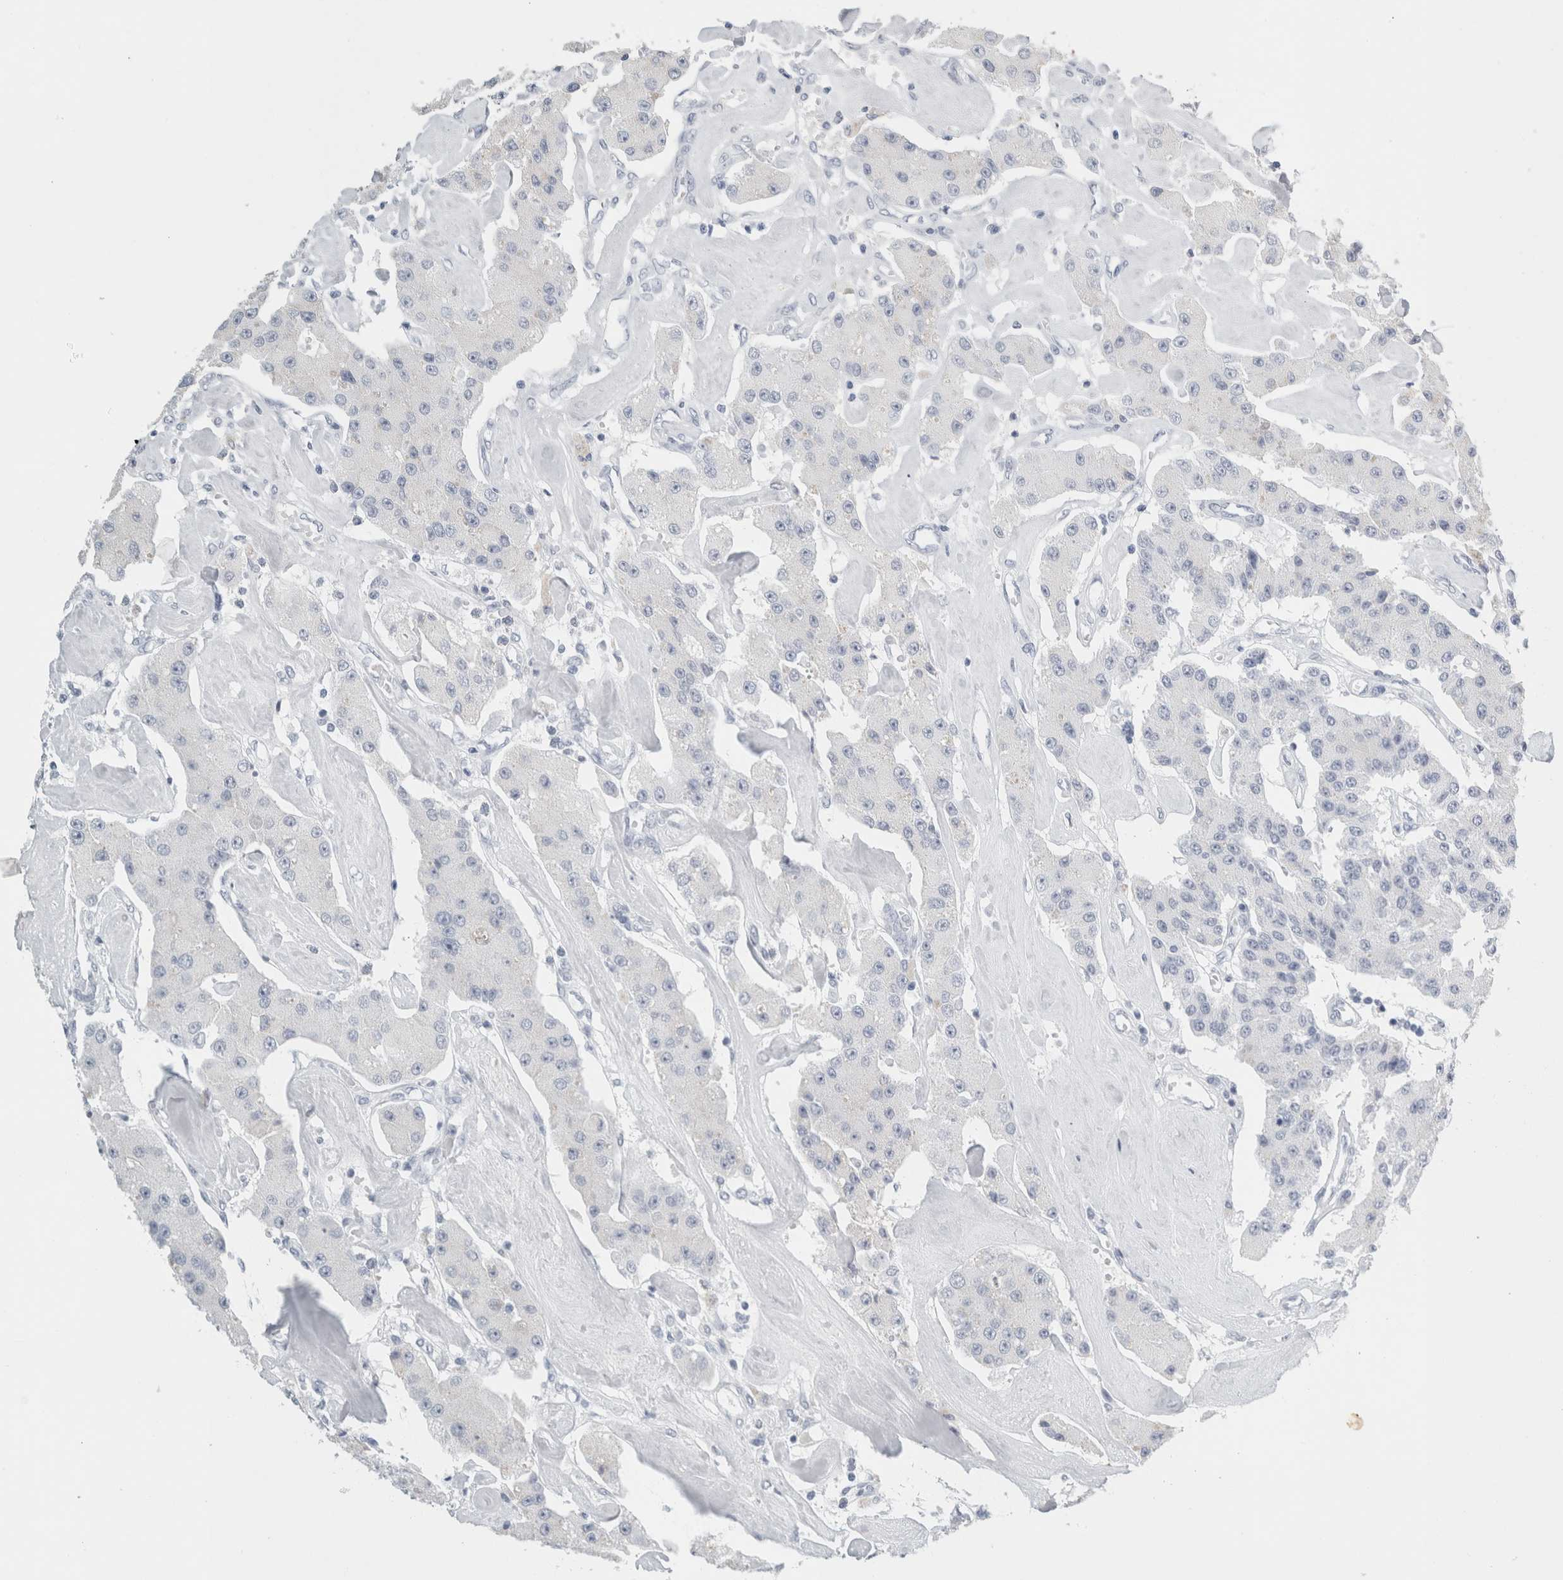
{"staining": {"intensity": "negative", "quantity": "none", "location": "none"}, "tissue": "carcinoid", "cell_type": "Tumor cells", "image_type": "cancer", "snomed": [{"axis": "morphology", "description": "Carcinoid, malignant, NOS"}, {"axis": "topography", "description": "Pancreas"}], "caption": "Tumor cells show no significant protein staining in carcinoid (malignant).", "gene": "TSPAN8", "patient": {"sex": "male", "age": 41}}